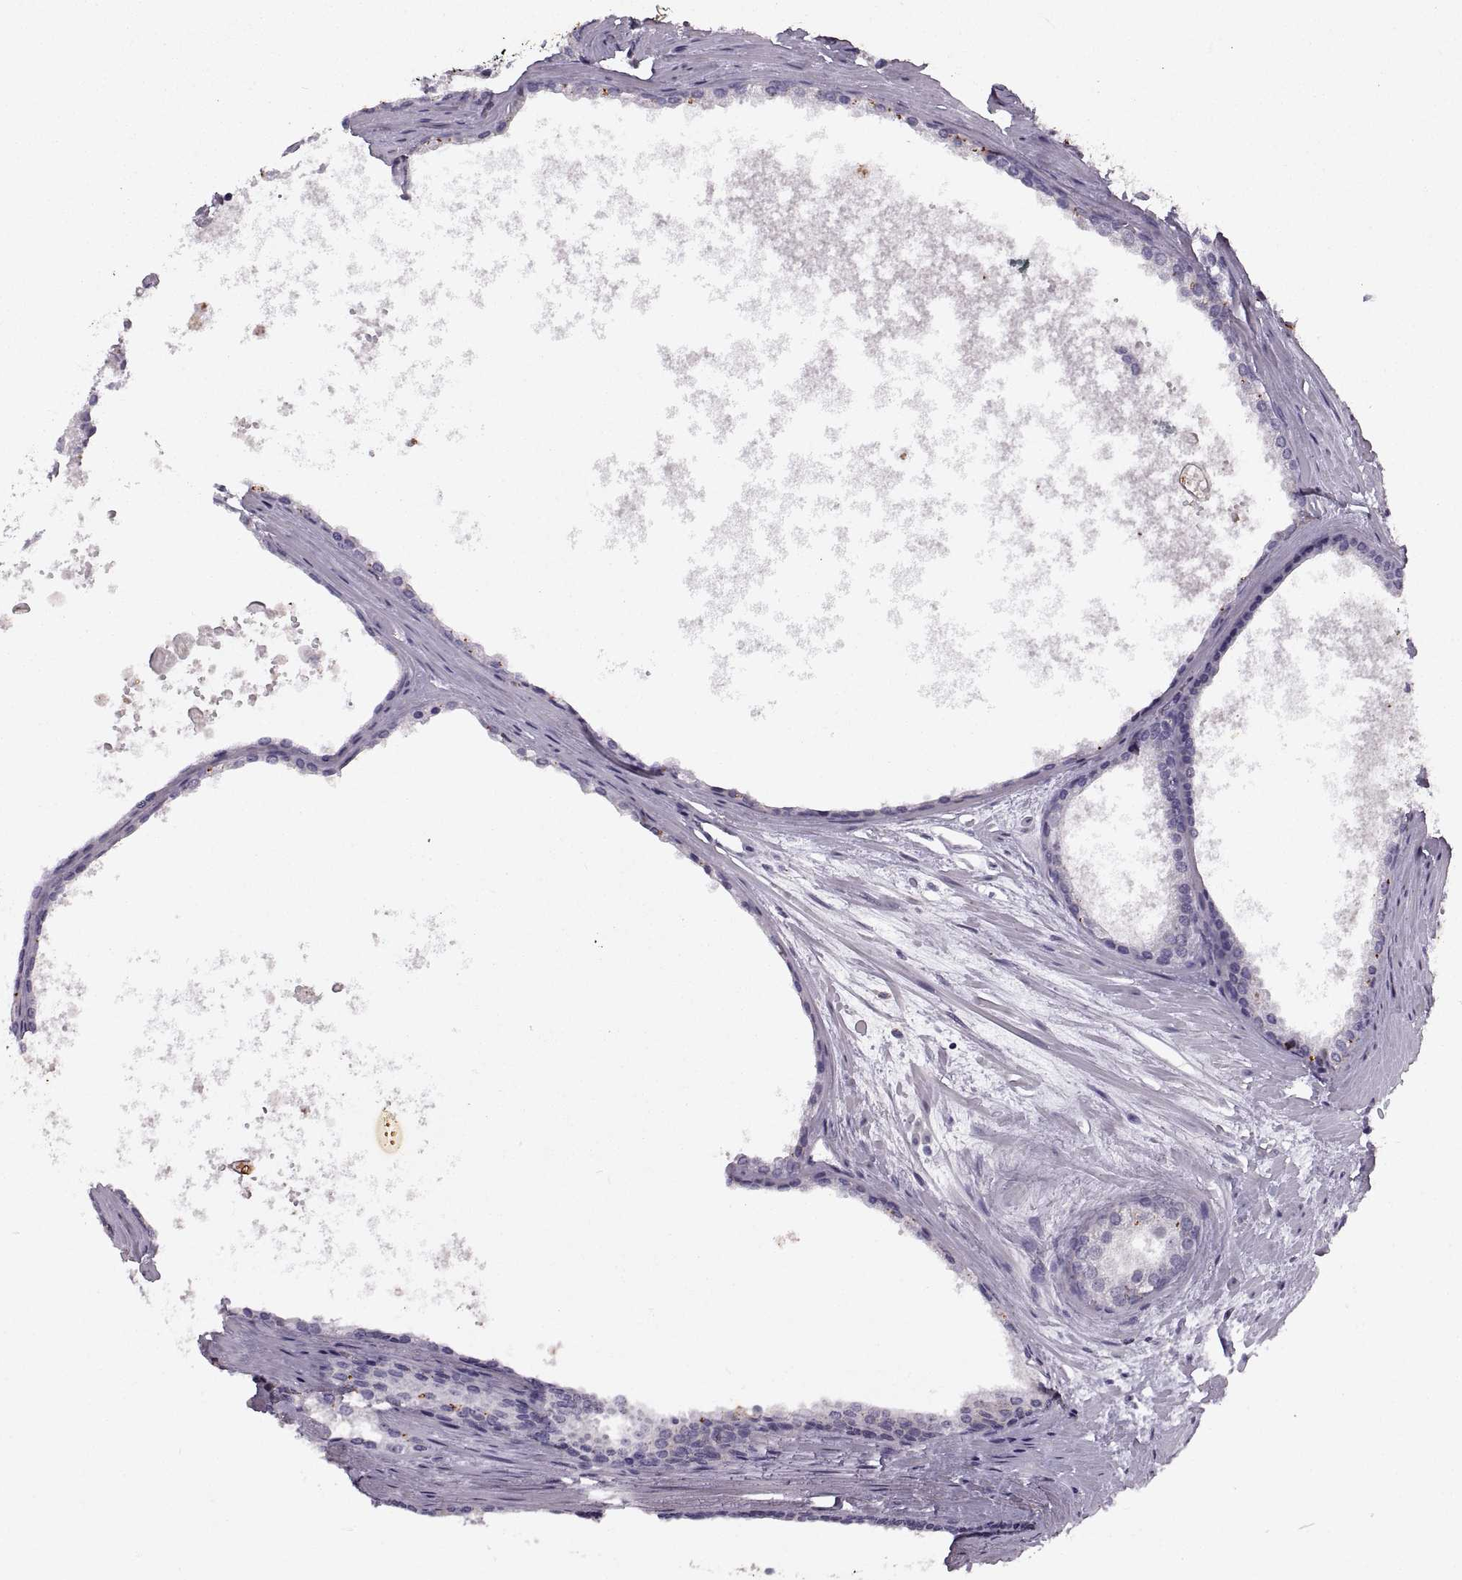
{"staining": {"intensity": "negative", "quantity": "none", "location": "none"}, "tissue": "prostate cancer", "cell_type": "Tumor cells", "image_type": "cancer", "snomed": [{"axis": "morphology", "description": "Adenocarcinoma, Low grade"}, {"axis": "topography", "description": "Prostate"}], "caption": "Adenocarcinoma (low-grade) (prostate) was stained to show a protein in brown. There is no significant expression in tumor cells.", "gene": "SINHCAF", "patient": {"sex": "male", "age": 56}}